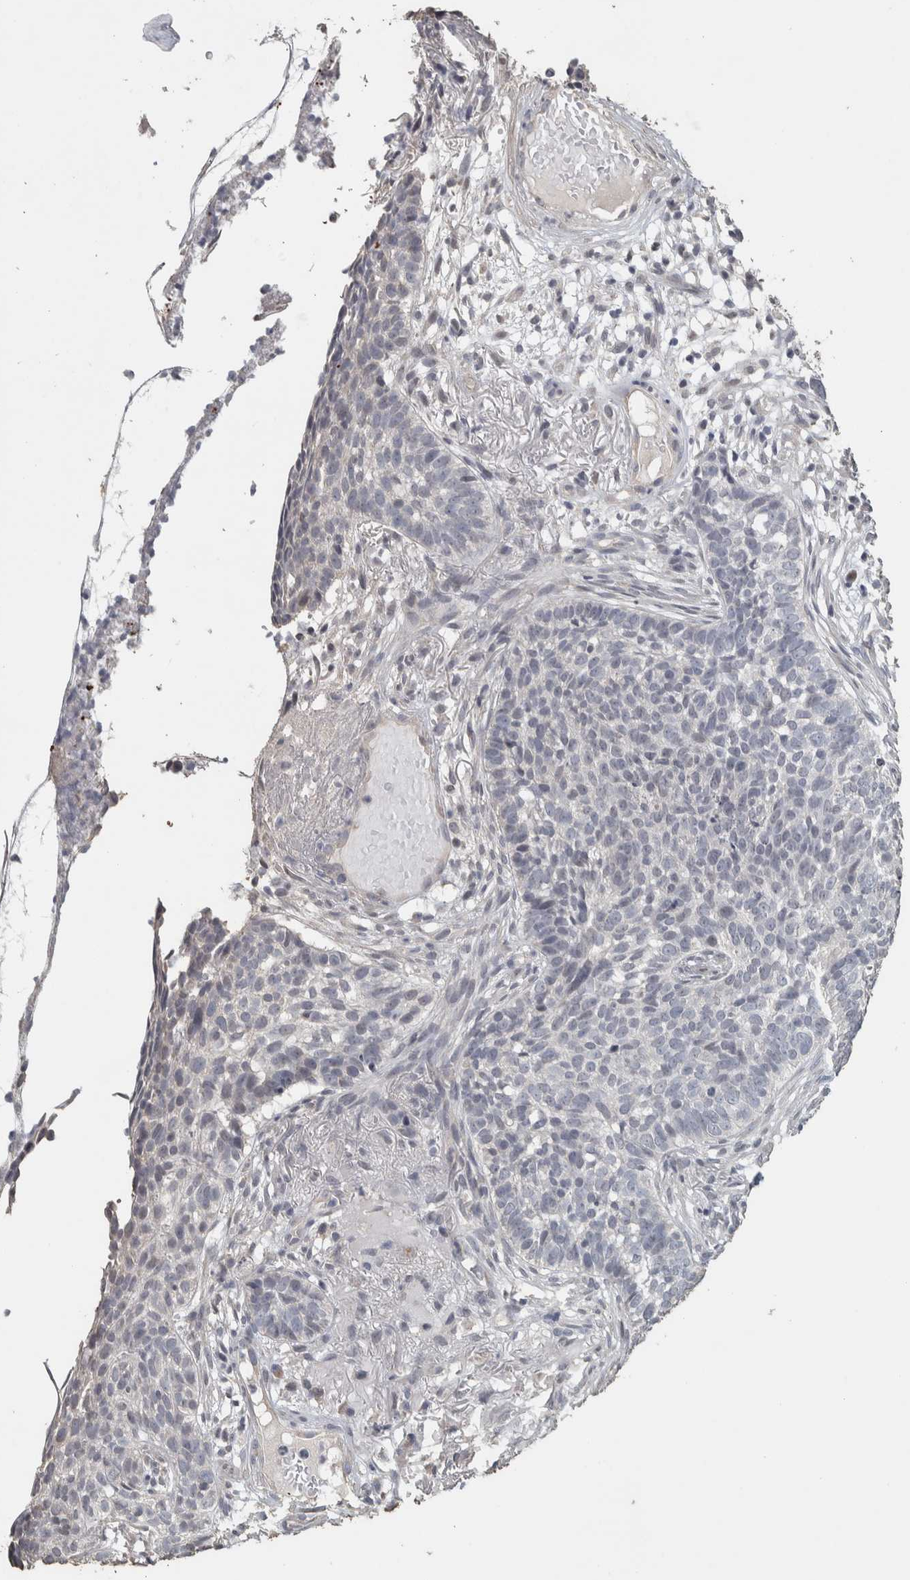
{"staining": {"intensity": "negative", "quantity": "none", "location": "none"}, "tissue": "skin cancer", "cell_type": "Tumor cells", "image_type": "cancer", "snomed": [{"axis": "morphology", "description": "Basal cell carcinoma"}, {"axis": "topography", "description": "Skin"}], "caption": "Micrograph shows no protein positivity in tumor cells of skin cancer (basal cell carcinoma) tissue. Nuclei are stained in blue.", "gene": "NECAB1", "patient": {"sex": "male", "age": 85}}